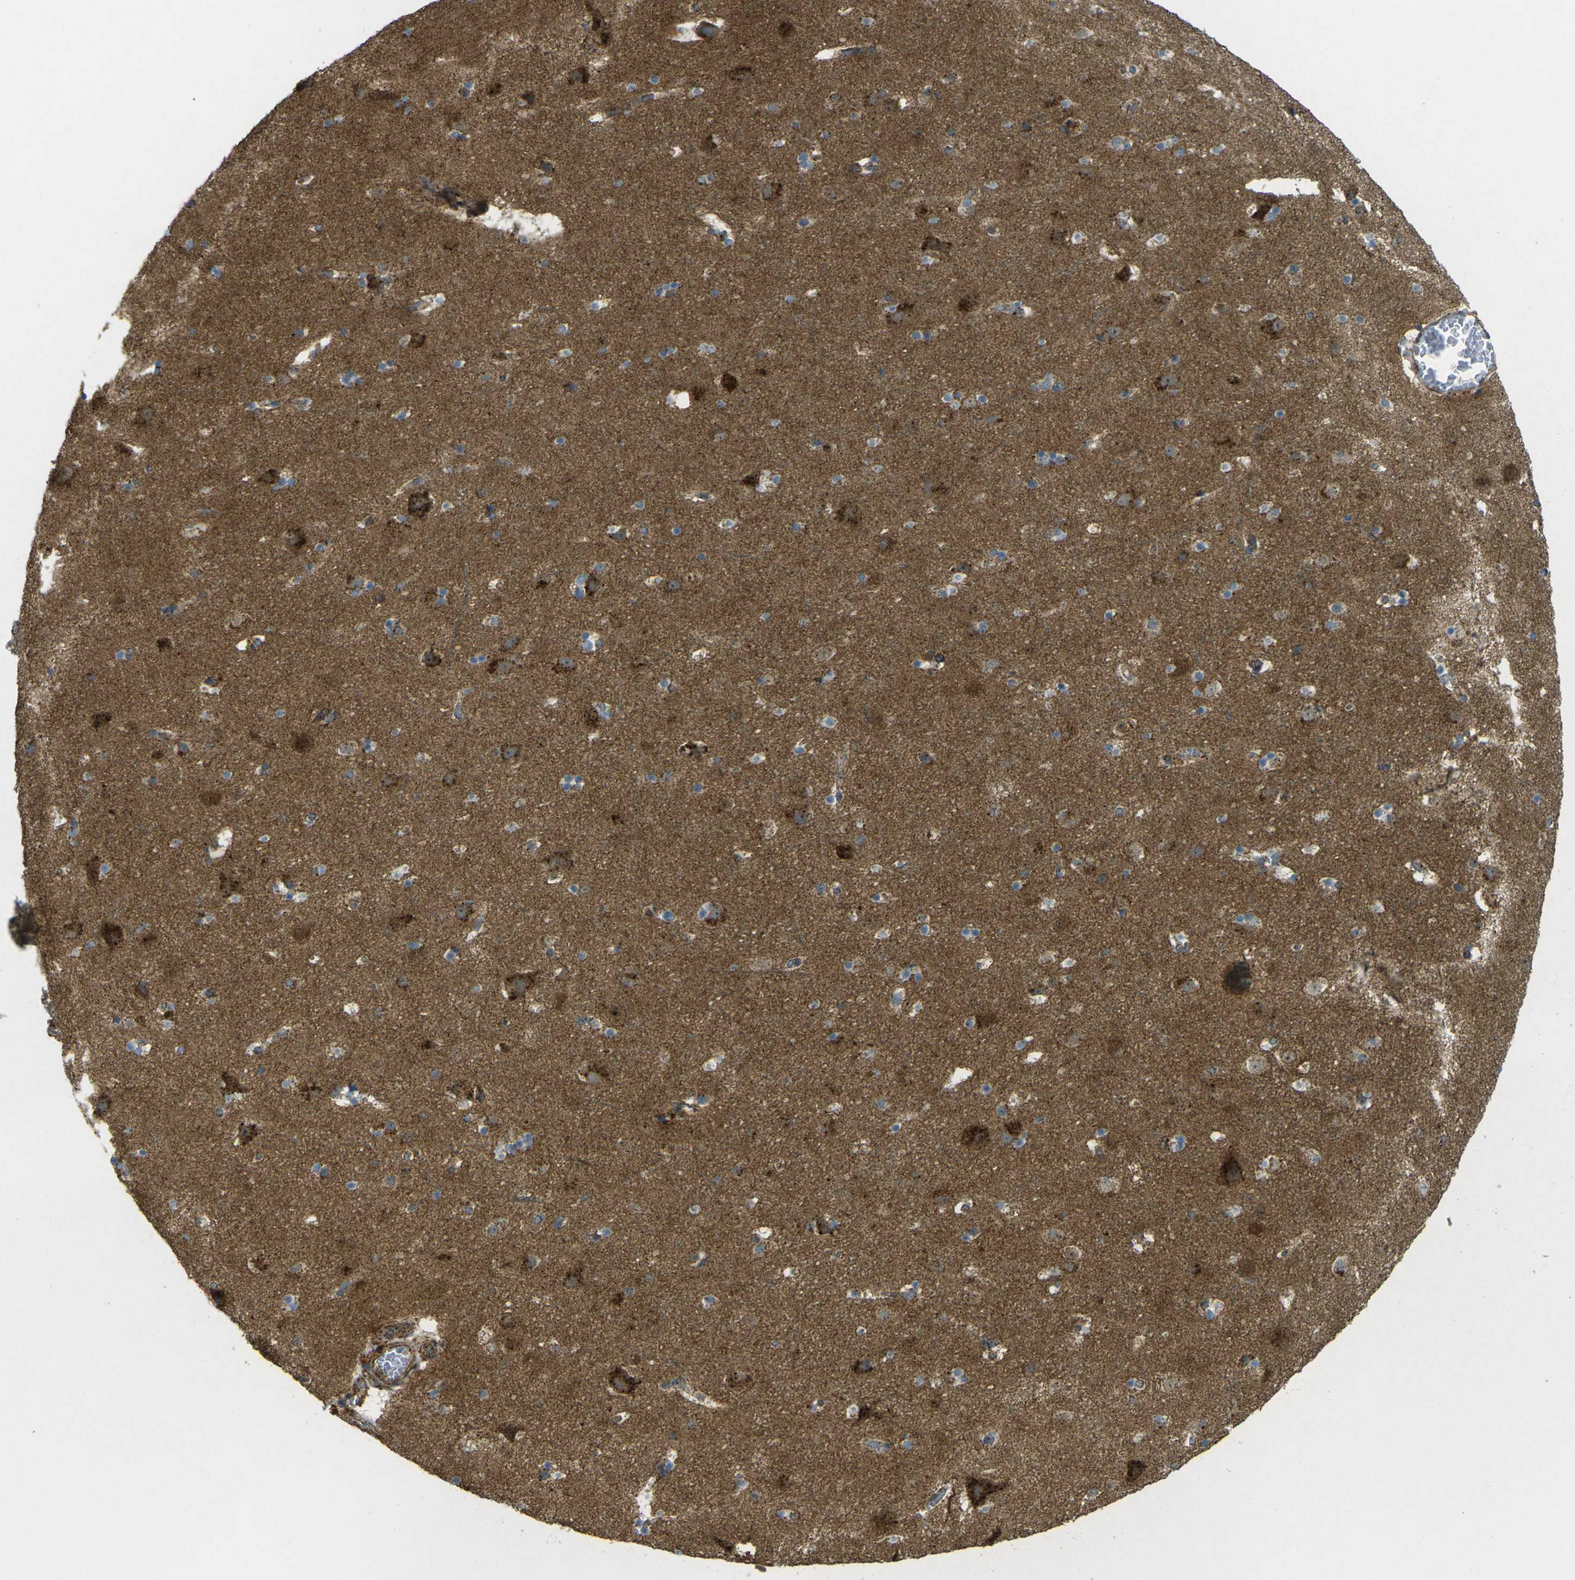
{"staining": {"intensity": "weak", "quantity": ">75%", "location": "cytoplasmic/membranous"}, "tissue": "cerebral cortex", "cell_type": "Endothelial cells", "image_type": "normal", "snomed": [{"axis": "morphology", "description": "Normal tissue, NOS"}, {"axis": "topography", "description": "Cerebral cortex"}], "caption": "Immunohistochemical staining of unremarkable human cerebral cortex displays low levels of weak cytoplasmic/membranous expression in approximately >75% of endothelial cells. Ihc stains the protein in brown and the nuclei are stained blue.", "gene": "CHMP3", "patient": {"sex": "male", "age": 45}}